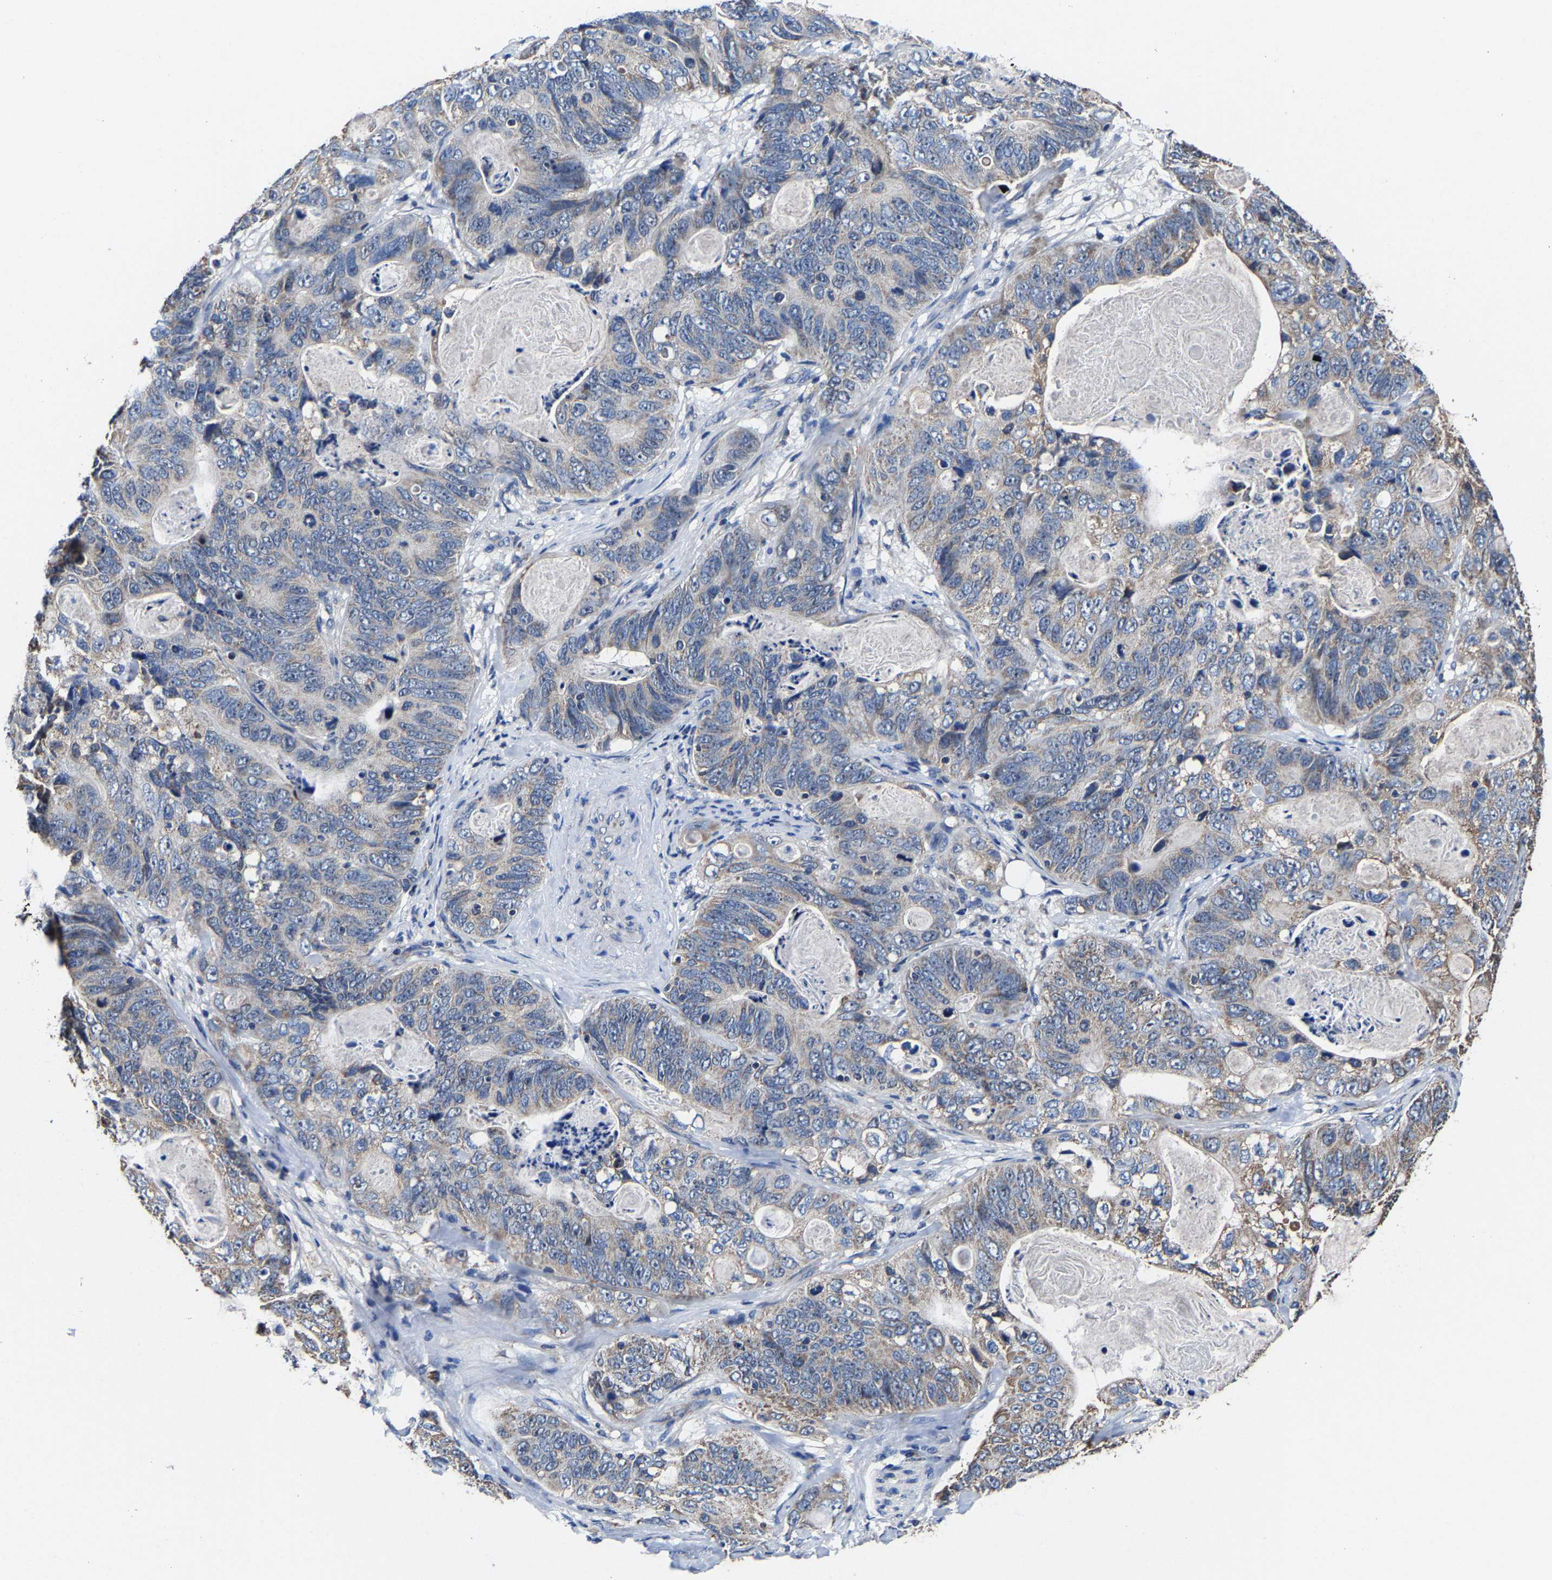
{"staining": {"intensity": "weak", "quantity": "25%-75%", "location": "cytoplasmic/membranous"}, "tissue": "stomach cancer", "cell_type": "Tumor cells", "image_type": "cancer", "snomed": [{"axis": "morphology", "description": "Normal tissue, NOS"}, {"axis": "morphology", "description": "Adenocarcinoma, NOS"}, {"axis": "topography", "description": "Stomach"}], "caption": "A low amount of weak cytoplasmic/membranous expression is seen in about 25%-75% of tumor cells in adenocarcinoma (stomach) tissue.", "gene": "ZCCHC7", "patient": {"sex": "female", "age": 89}}